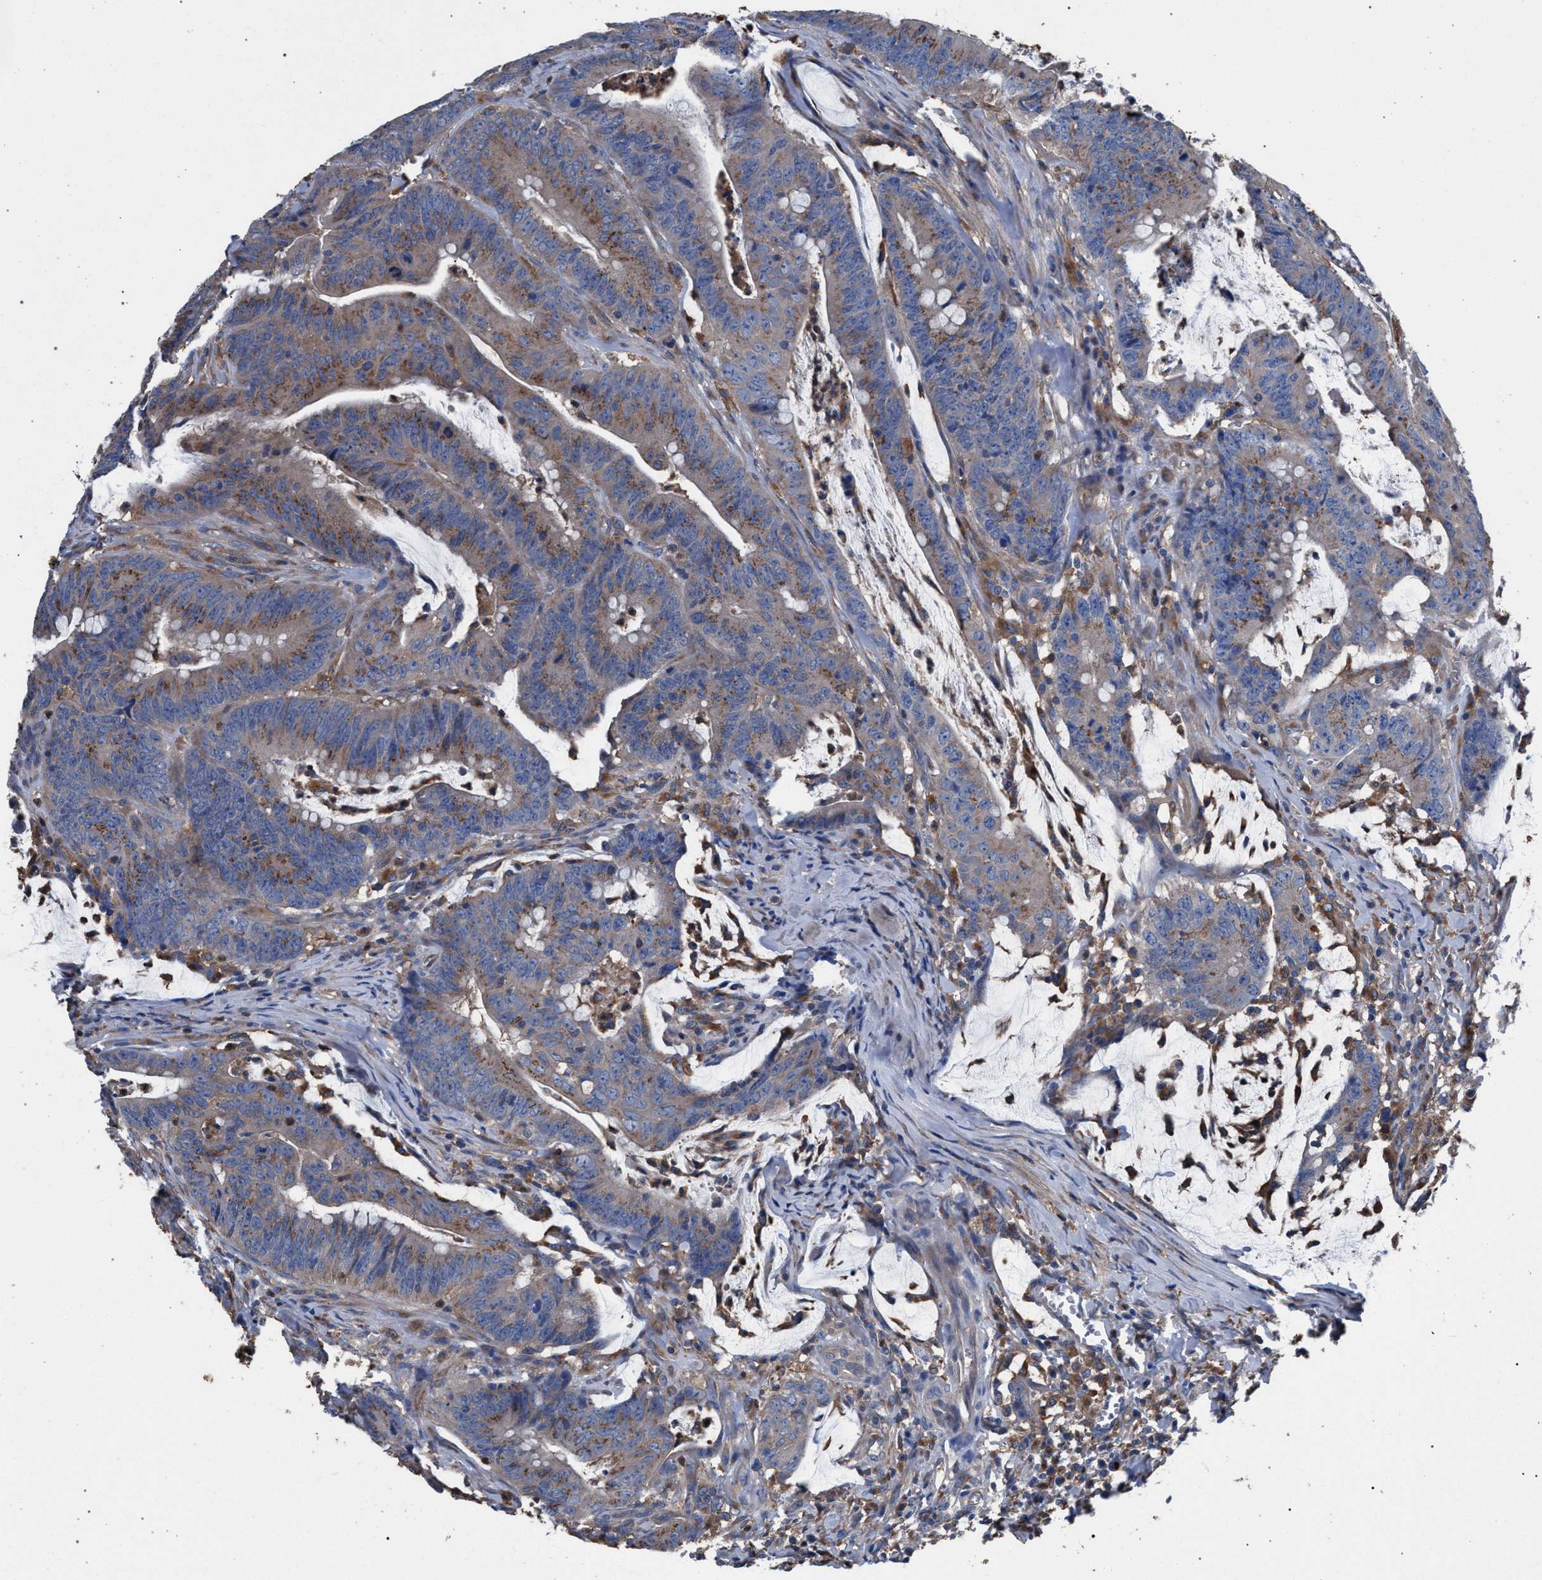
{"staining": {"intensity": "weak", "quantity": ">75%", "location": "cytoplasmic/membranous"}, "tissue": "colorectal cancer", "cell_type": "Tumor cells", "image_type": "cancer", "snomed": [{"axis": "morphology", "description": "Adenocarcinoma, NOS"}, {"axis": "topography", "description": "Colon"}], "caption": "Brown immunohistochemical staining in human adenocarcinoma (colorectal) reveals weak cytoplasmic/membranous expression in approximately >75% of tumor cells. Ihc stains the protein of interest in brown and the nuclei are stained blue.", "gene": "ATP6V0A1", "patient": {"sex": "male", "age": 45}}